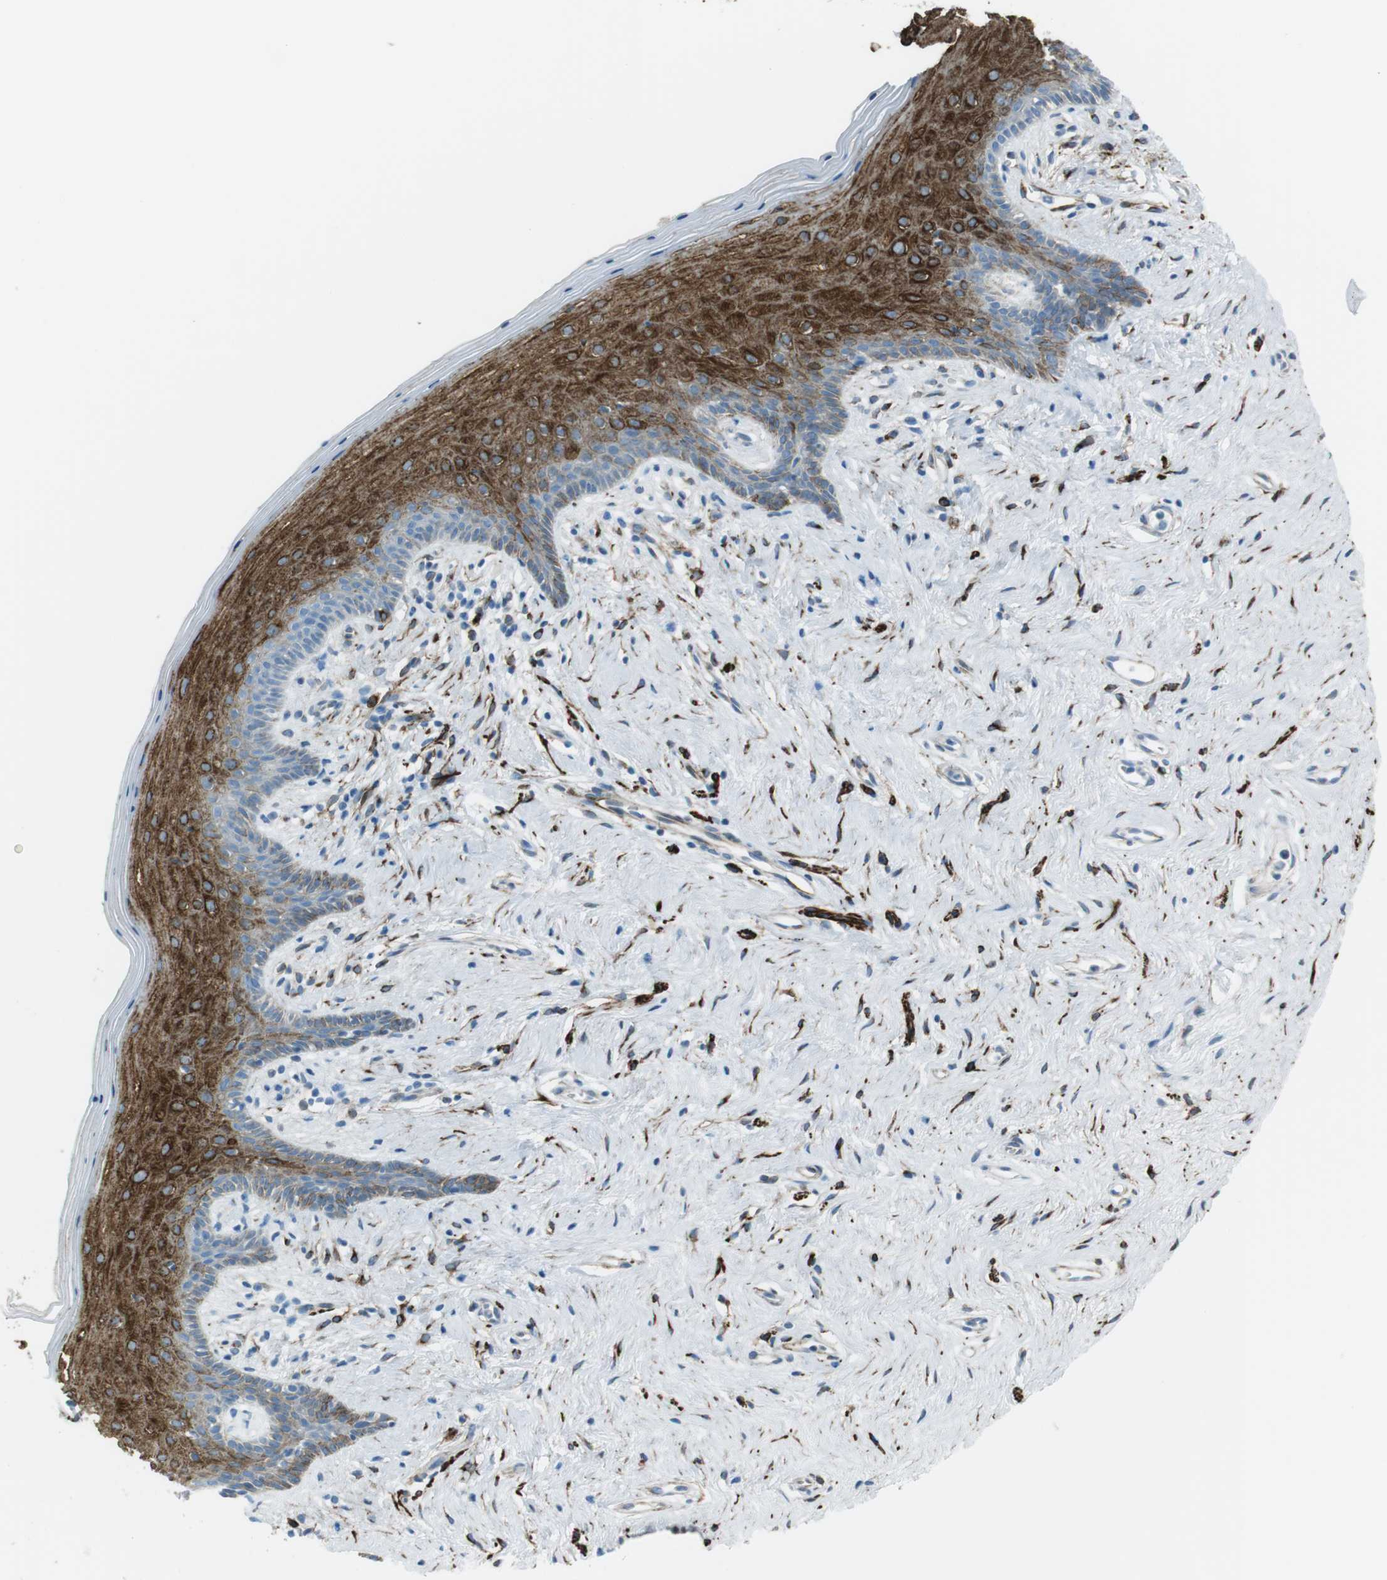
{"staining": {"intensity": "moderate", "quantity": "25%-75%", "location": "cytoplasmic/membranous"}, "tissue": "vagina", "cell_type": "Squamous epithelial cells", "image_type": "normal", "snomed": [{"axis": "morphology", "description": "Normal tissue, NOS"}, {"axis": "topography", "description": "Vagina"}], "caption": "Human vagina stained with a protein marker shows moderate staining in squamous epithelial cells.", "gene": "TUBB2A", "patient": {"sex": "female", "age": 44}}